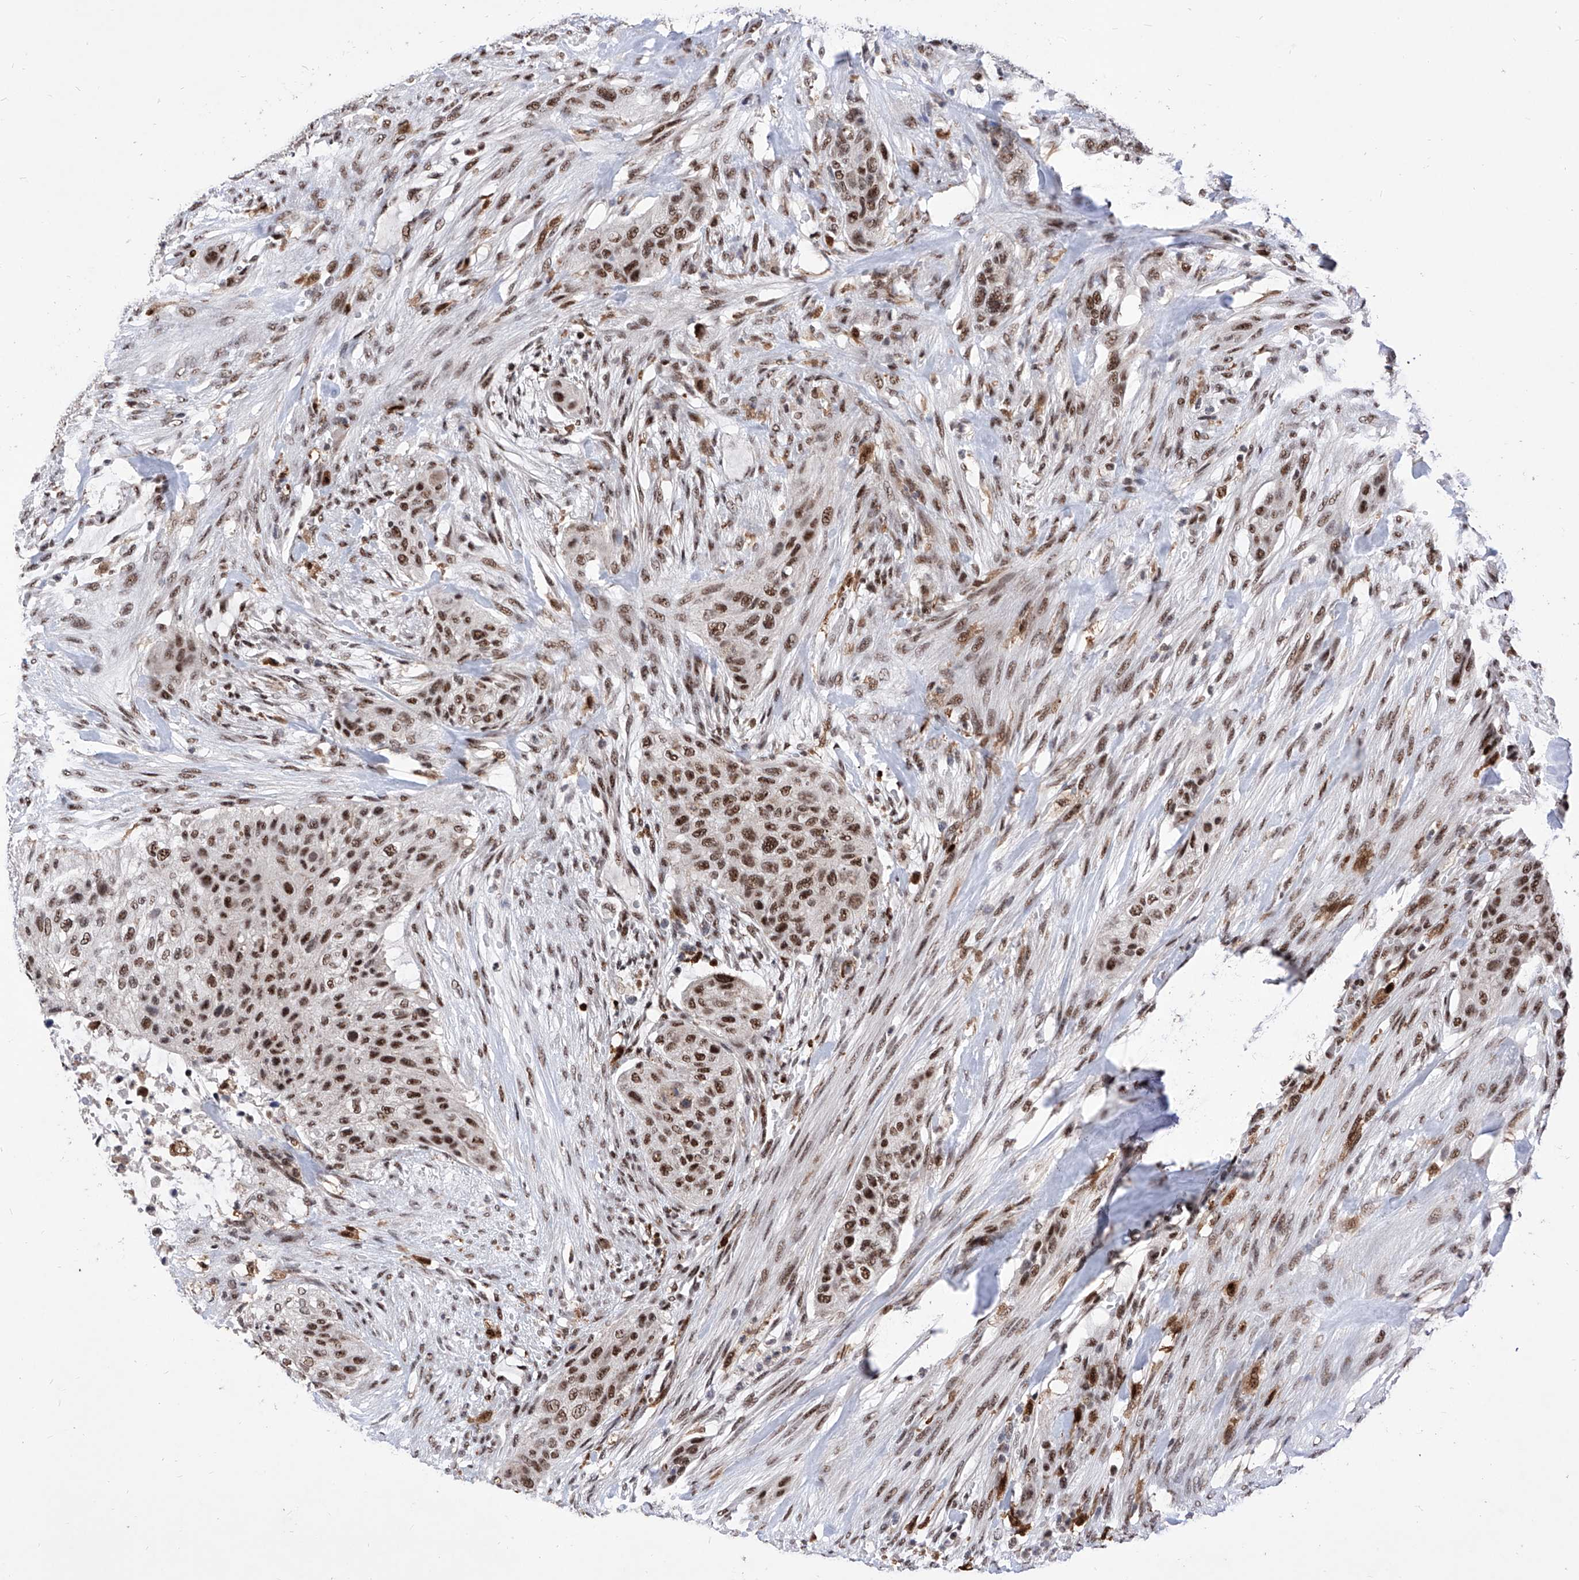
{"staining": {"intensity": "strong", "quantity": ">75%", "location": "nuclear"}, "tissue": "urothelial cancer", "cell_type": "Tumor cells", "image_type": "cancer", "snomed": [{"axis": "morphology", "description": "Urothelial carcinoma, High grade"}, {"axis": "topography", "description": "Urinary bladder"}], "caption": "A micrograph of urothelial carcinoma (high-grade) stained for a protein demonstrates strong nuclear brown staining in tumor cells.", "gene": "PHF5A", "patient": {"sex": "male", "age": 35}}